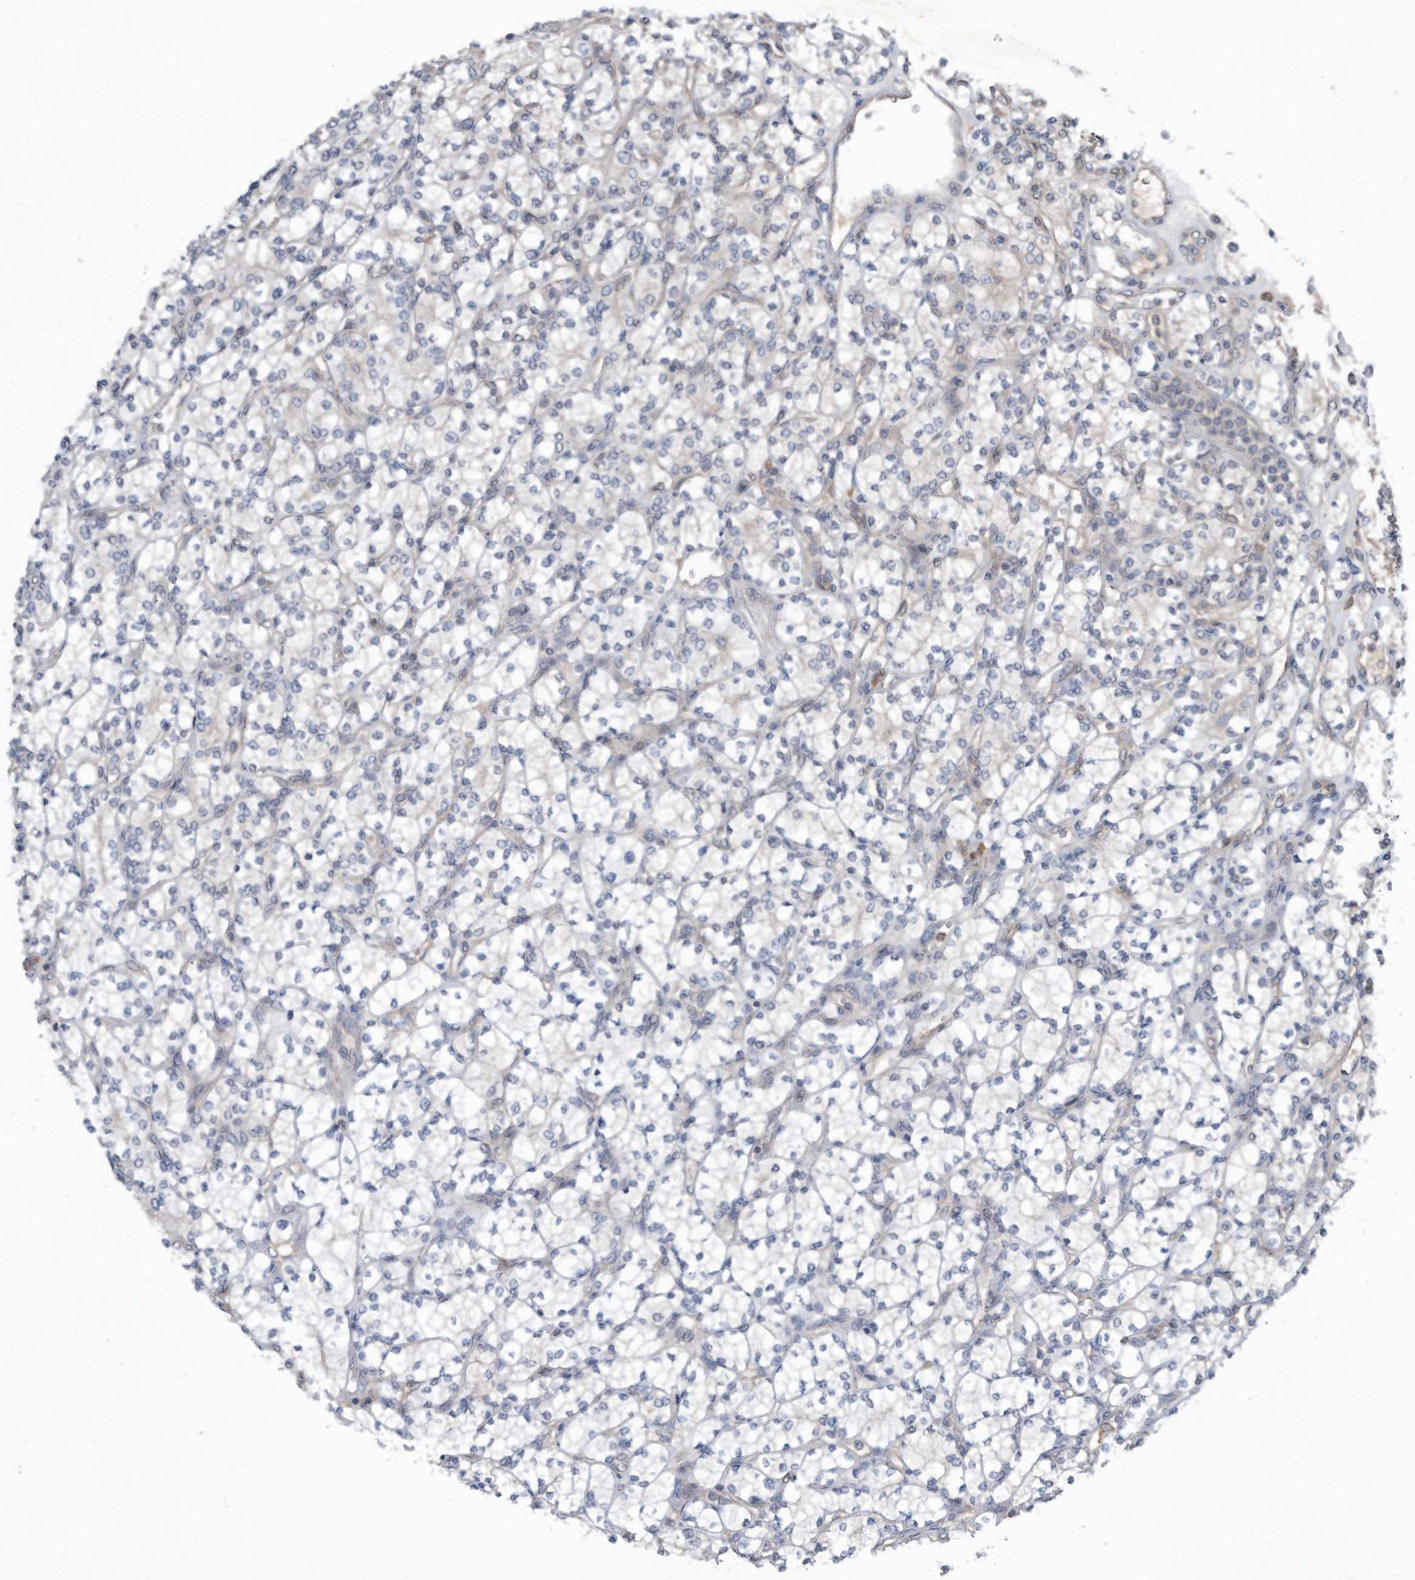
{"staining": {"intensity": "negative", "quantity": "none", "location": "none"}, "tissue": "renal cancer", "cell_type": "Tumor cells", "image_type": "cancer", "snomed": [{"axis": "morphology", "description": "Adenocarcinoma, NOS"}, {"axis": "topography", "description": "Kidney"}], "caption": "There is no significant positivity in tumor cells of renal cancer (adenocarcinoma).", "gene": "MAP2K6", "patient": {"sex": "male", "age": 77}}